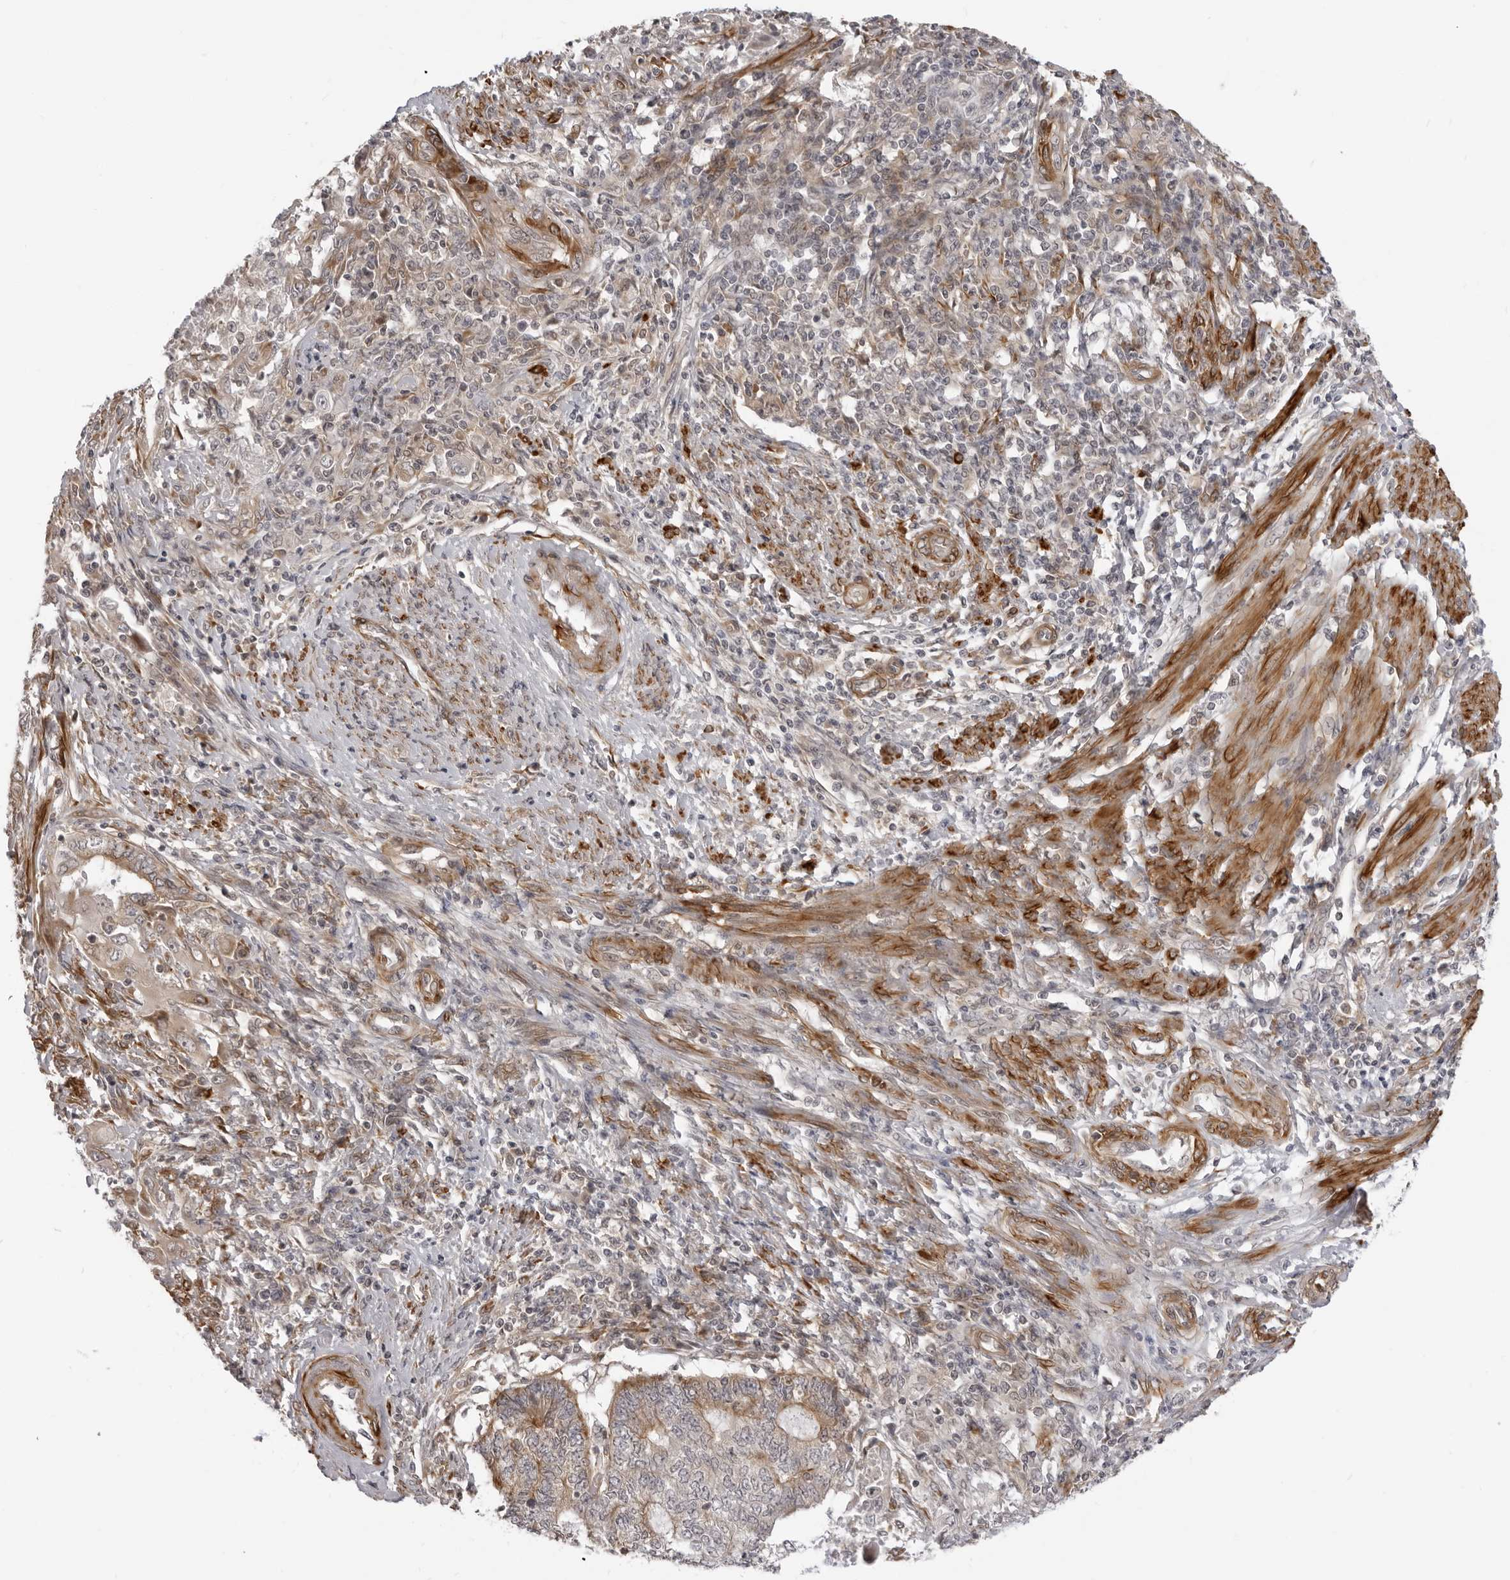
{"staining": {"intensity": "moderate", "quantity": ">75%", "location": "cytoplasmic/membranous"}, "tissue": "endometrial cancer", "cell_type": "Tumor cells", "image_type": "cancer", "snomed": [{"axis": "morphology", "description": "Adenocarcinoma, NOS"}, {"axis": "topography", "description": "Uterus"}, {"axis": "topography", "description": "Endometrium"}], "caption": "A photomicrograph of human endometrial cancer stained for a protein reveals moderate cytoplasmic/membranous brown staining in tumor cells.", "gene": "SRGAP2", "patient": {"sex": "female", "age": 70}}